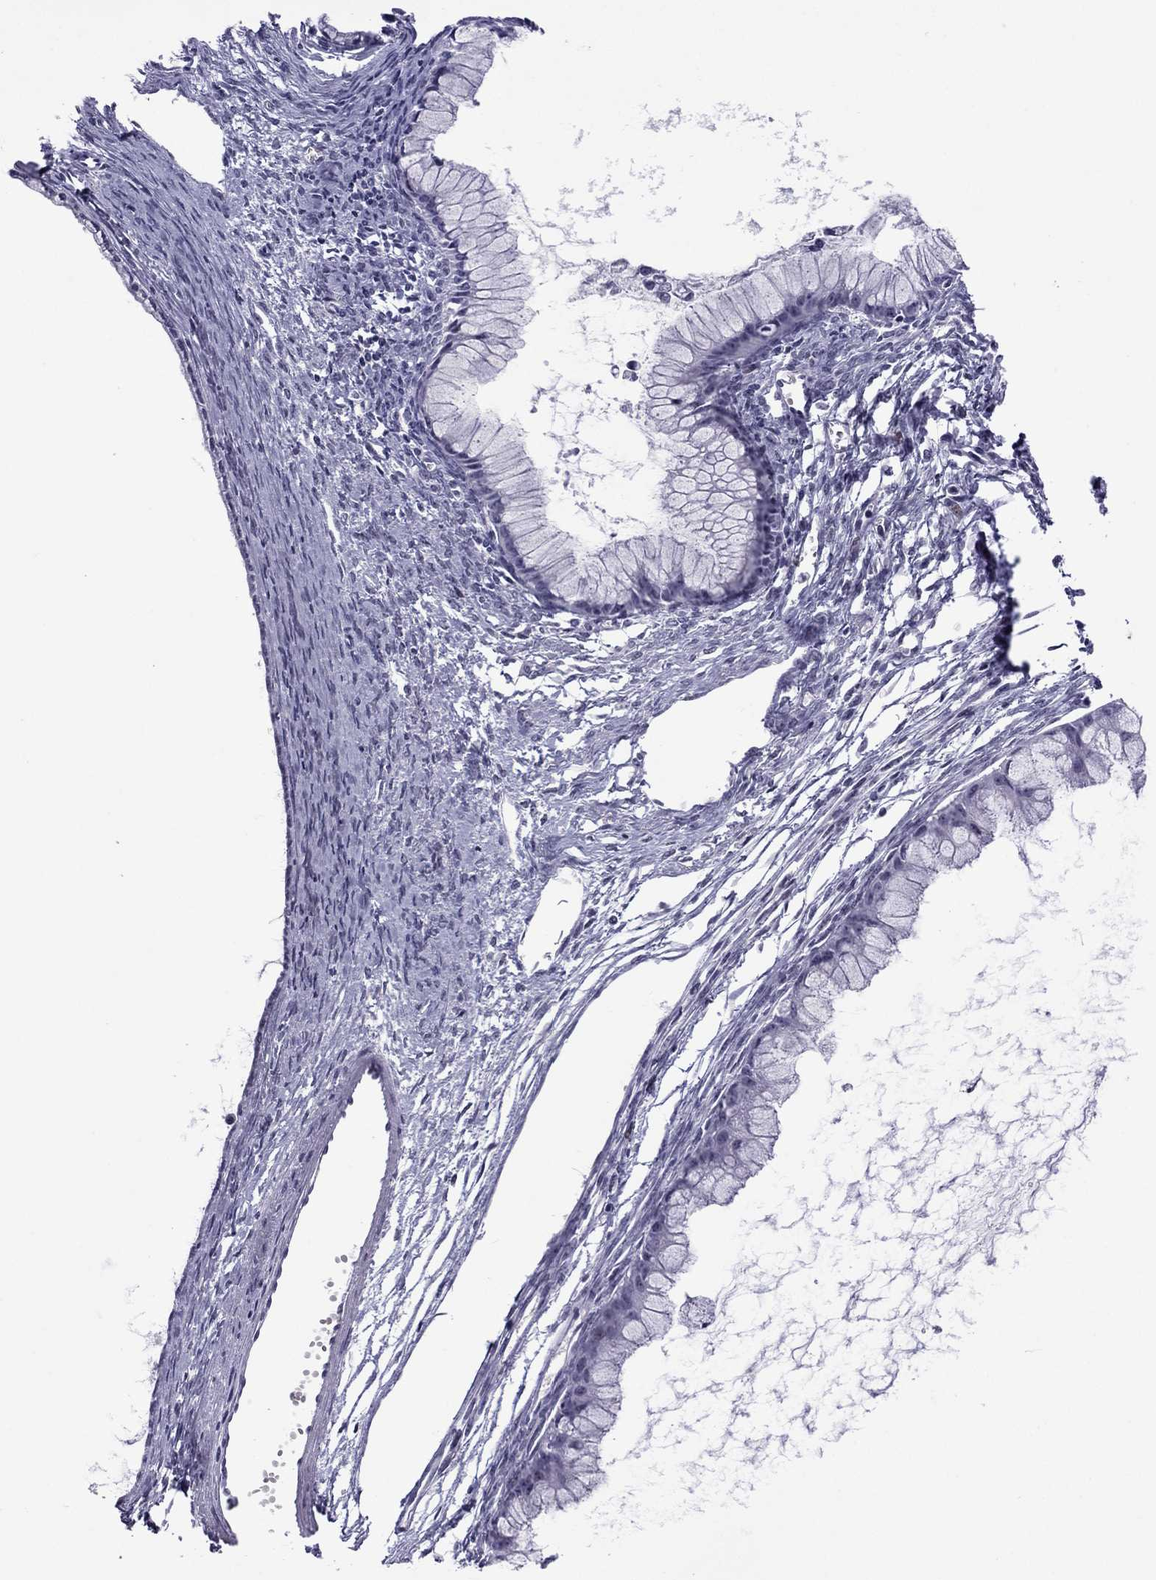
{"staining": {"intensity": "negative", "quantity": "none", "location": "none"}, "tissue": "ovarian cancer", "cell_type": "Tumor cells", "image_type": "cancer", "snomed": [{"axis": "morphology", "description": "Cystadenocarcinoma, mucinous, NOS"}, {"axis": "topography", "description": "Ovary"}], "caption": "High magnification brightfield microscopy of mucinous cystadenocarcinoma (ovarian) stained with DAB (3,3'-diaminobenzidine) (brown) and counterstained with hematoxylin (blue): tumor cells show no significant expression.", "gene": "MYLK3", "patient": {"sex": "female", "age": 41}}